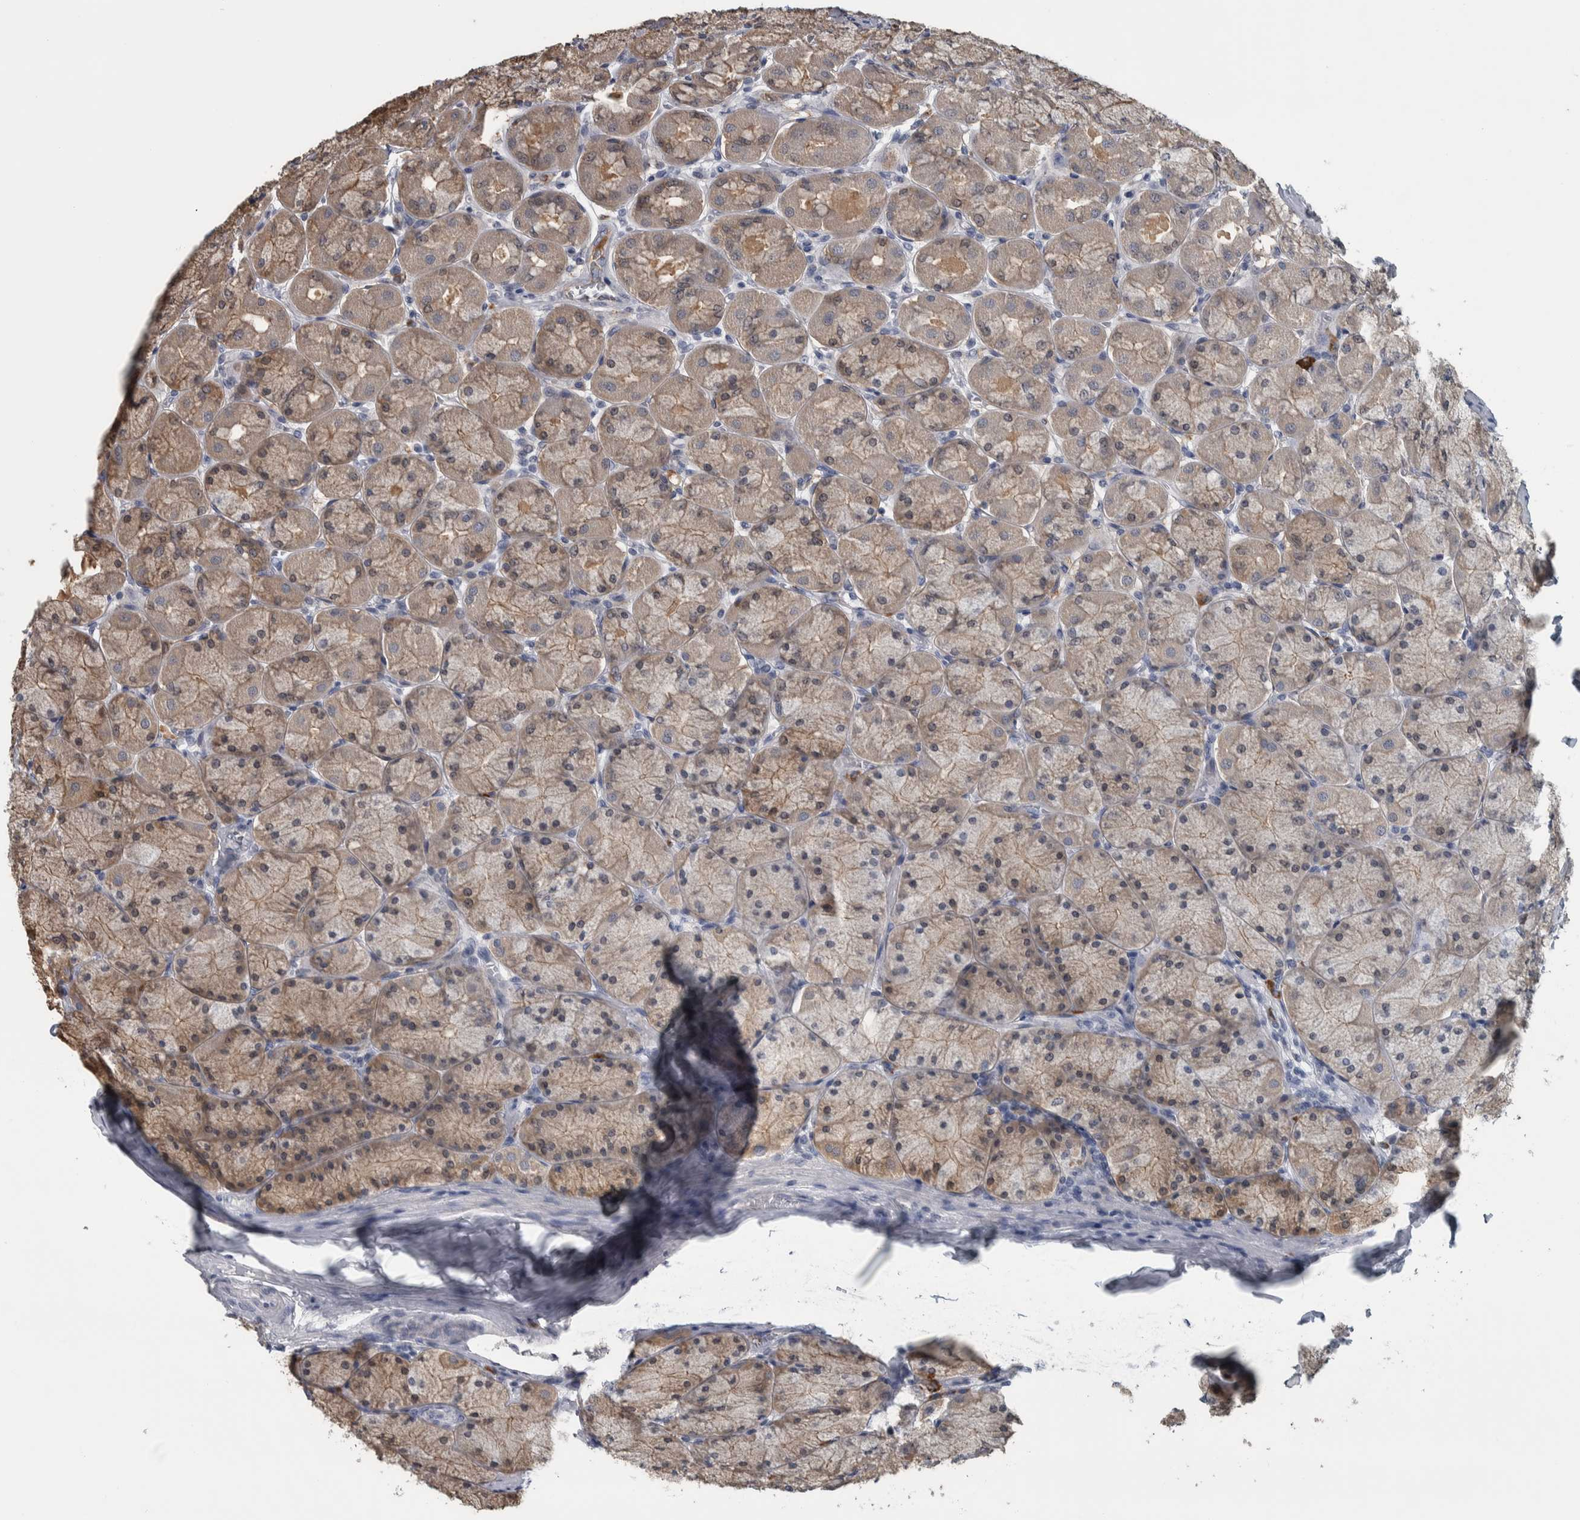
{"staining": {"intensity": "weak", "quantity": "25%-75%", "location": "cytoplasmic/membranous"}, "tissue": "stomach", "cell_type": "Glandular cells", "image_type": "normal", "snomed": [{"axis": "morphology", "description": "Normal tissue, NOS"}, {"axis": "topography", "description": "Stomach, upper"}], "caption": "This is a micrograph of IHC staining of unremarkable stomach, which shows weak staining in the cytoplasmic/membranous of glandular cells.", "gene": "CAVIN4", "patient": {"sex": "female", "age": 56}}